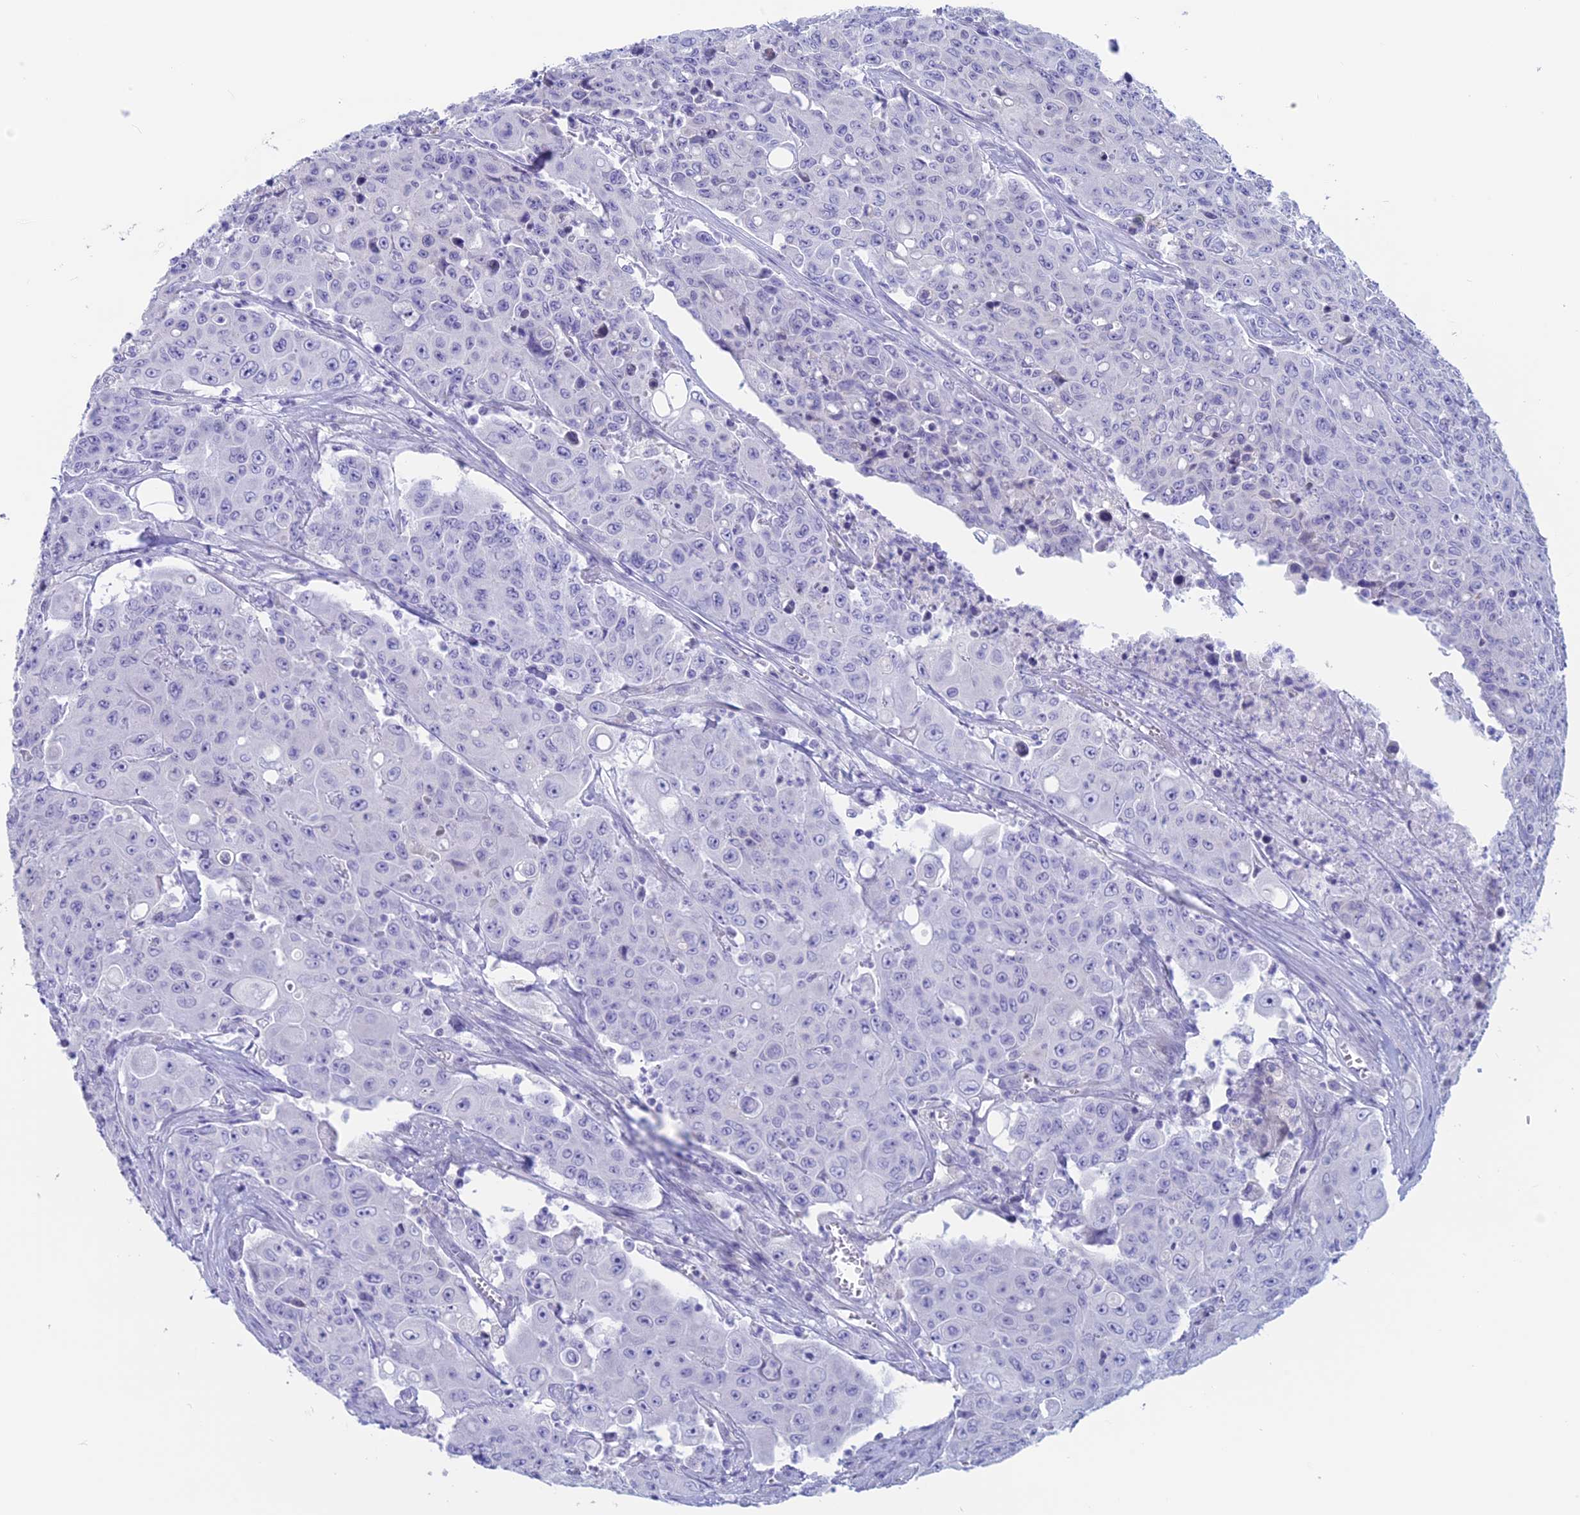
{"staining": {"intensity": "negative", "quantity": "none", "location": "none"}, "tissue": "colorectal cancer", "cell_type": "Tumor cells", "image_type": "cancer", "snomed": [{"axis": "morphology", "description": "Adenocarcinoma, NOS"}, {"axis": "topography", "description": "Colon"}], "caption": "High magnification brightfield microscopy of adenocarcinoma (colorectal) stained with DAB (3,3'-diaminobenzidine) (brown) and counterstained with hematoxylin (blue): tumor cells show no significant expression.", "gene": "RP1", "patient": {"sex": "male", "age": 51}}